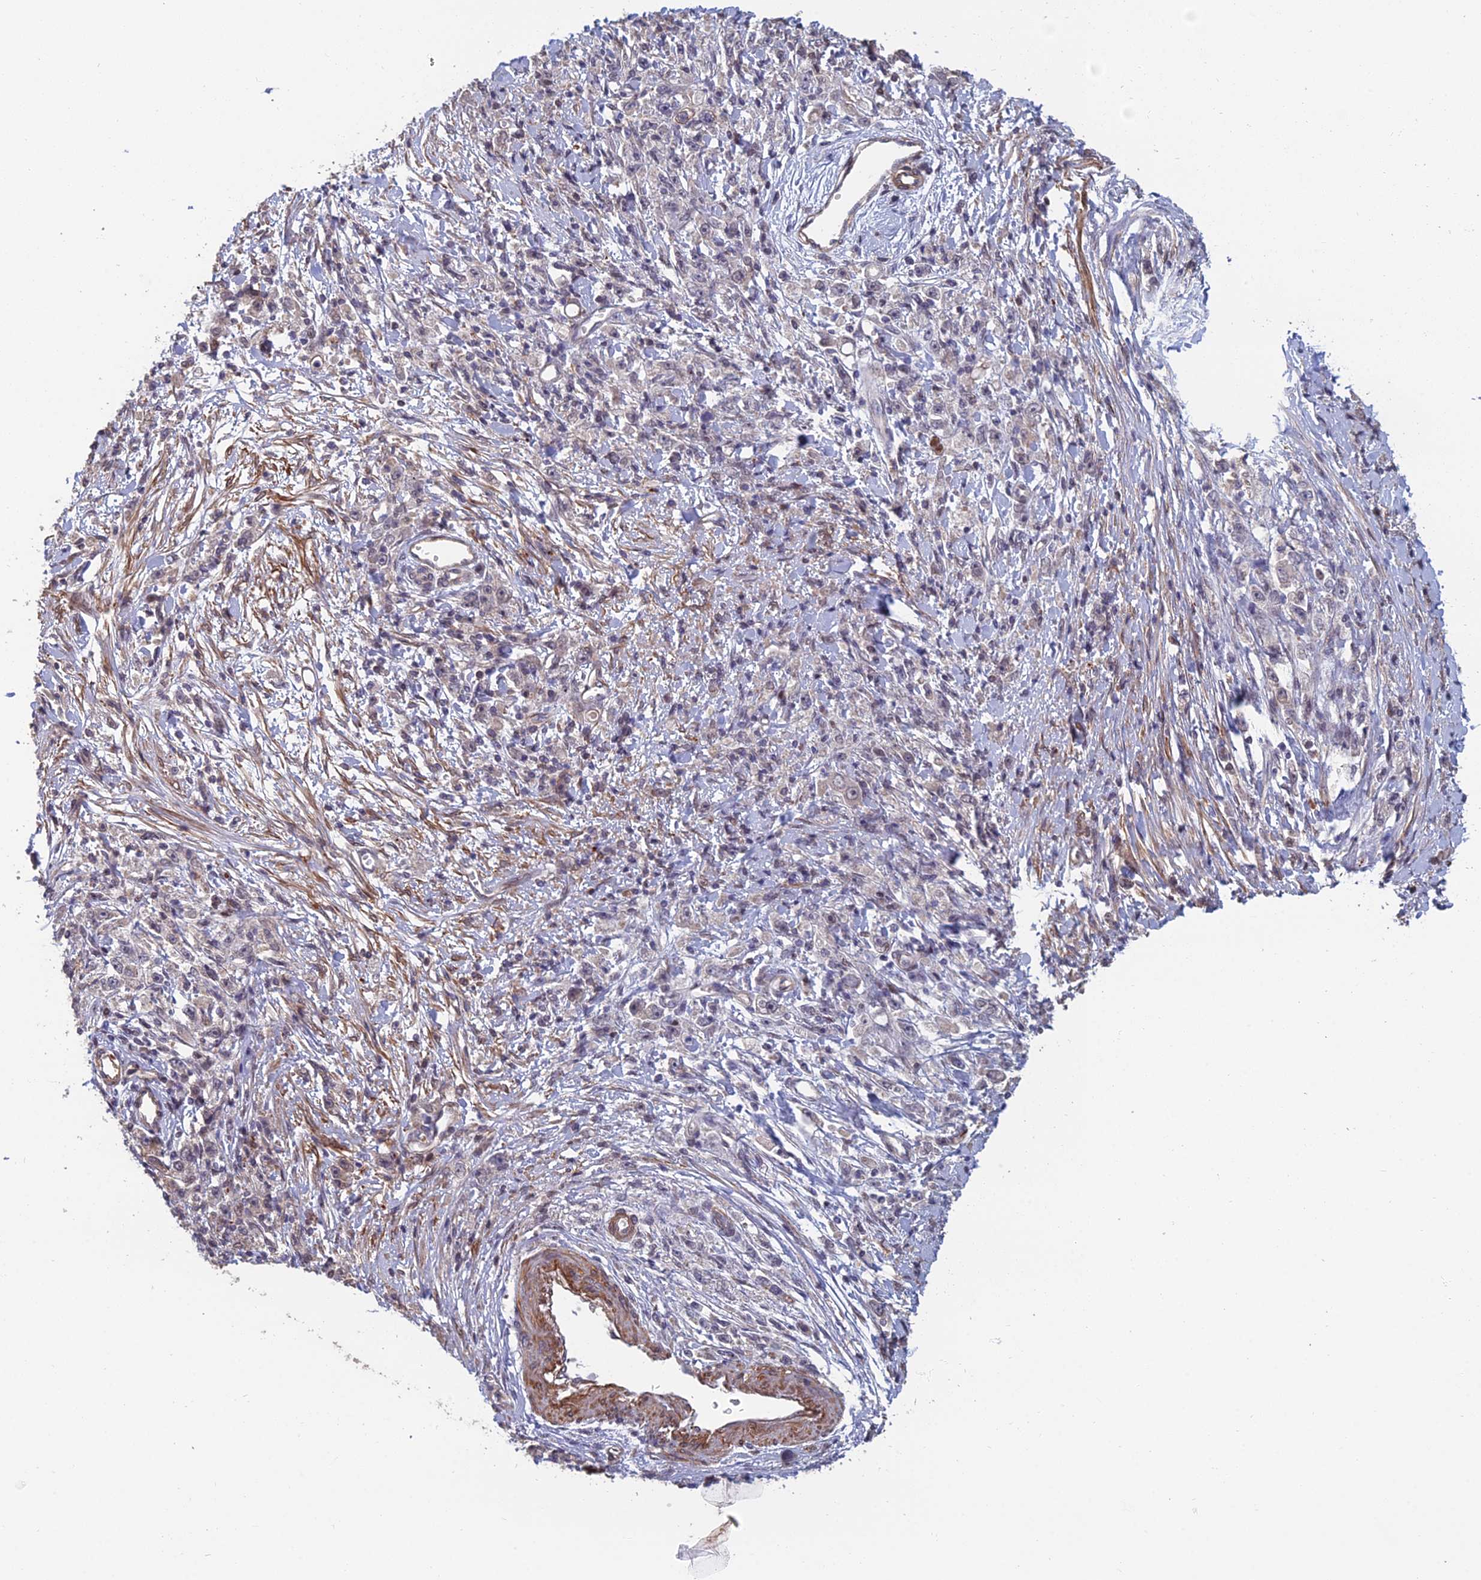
{"staining": {"intensity": "negative", "quantity": "none", "location": "none"}, "tissue": "stomach cancer", "cell_type": "Tumor cells", "image_type": "cancer", "snomed": [{"axis": "morphology", "description": "Adenocarcinoma, NOS"}, {"axis": "topography", "description": "Stomach"}], "caption": "Tumor cells show no significant protein positivity in stomach adenocarcinoma.", "gene": "CCDC183", "patient": {"sex": "female", "age": 59}}